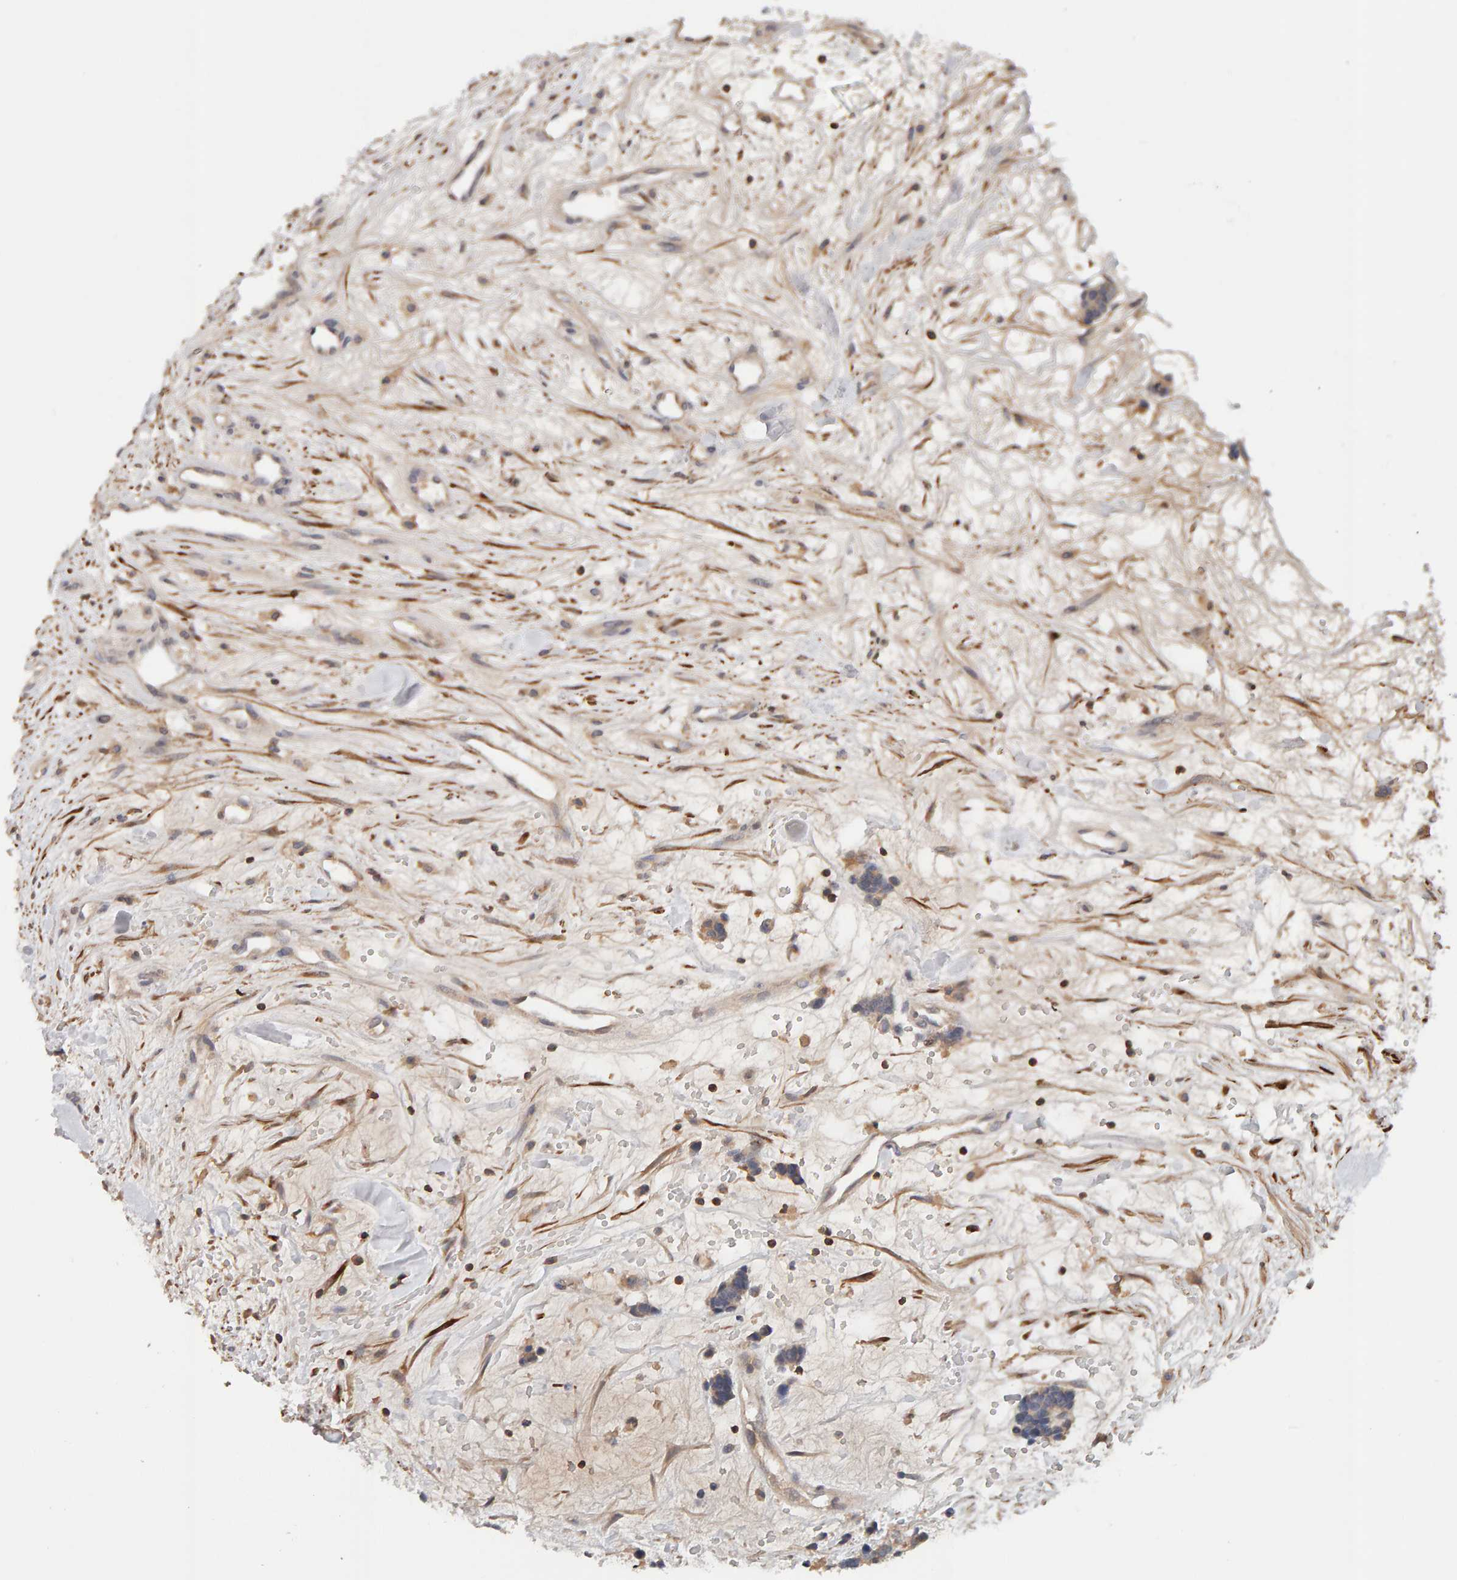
{"staining": {"intensity": "weak", "quantity": ">75%", "location": "cytoplasmic/membranous"}, "tissue": "carcinoid", "cell_type": "Tumor cells", "image_type": "cancer", "snomed": [{"axis": "morphology", "description": "Carcinoma, NOS"}, {"axis": "morphology", "description": "Carcinoid, malignant, NOS"}, {"axis": "topography", "description": "Urinary bladder"}], "caption": "Carcinoma was stained to show a protein in brown. There is low levels of weak cytoplasmic/membranous staining in approximately >75% of tumor cells.", "gene": "NUDCD1", "patient": {"sex": "male", "age": 57}}